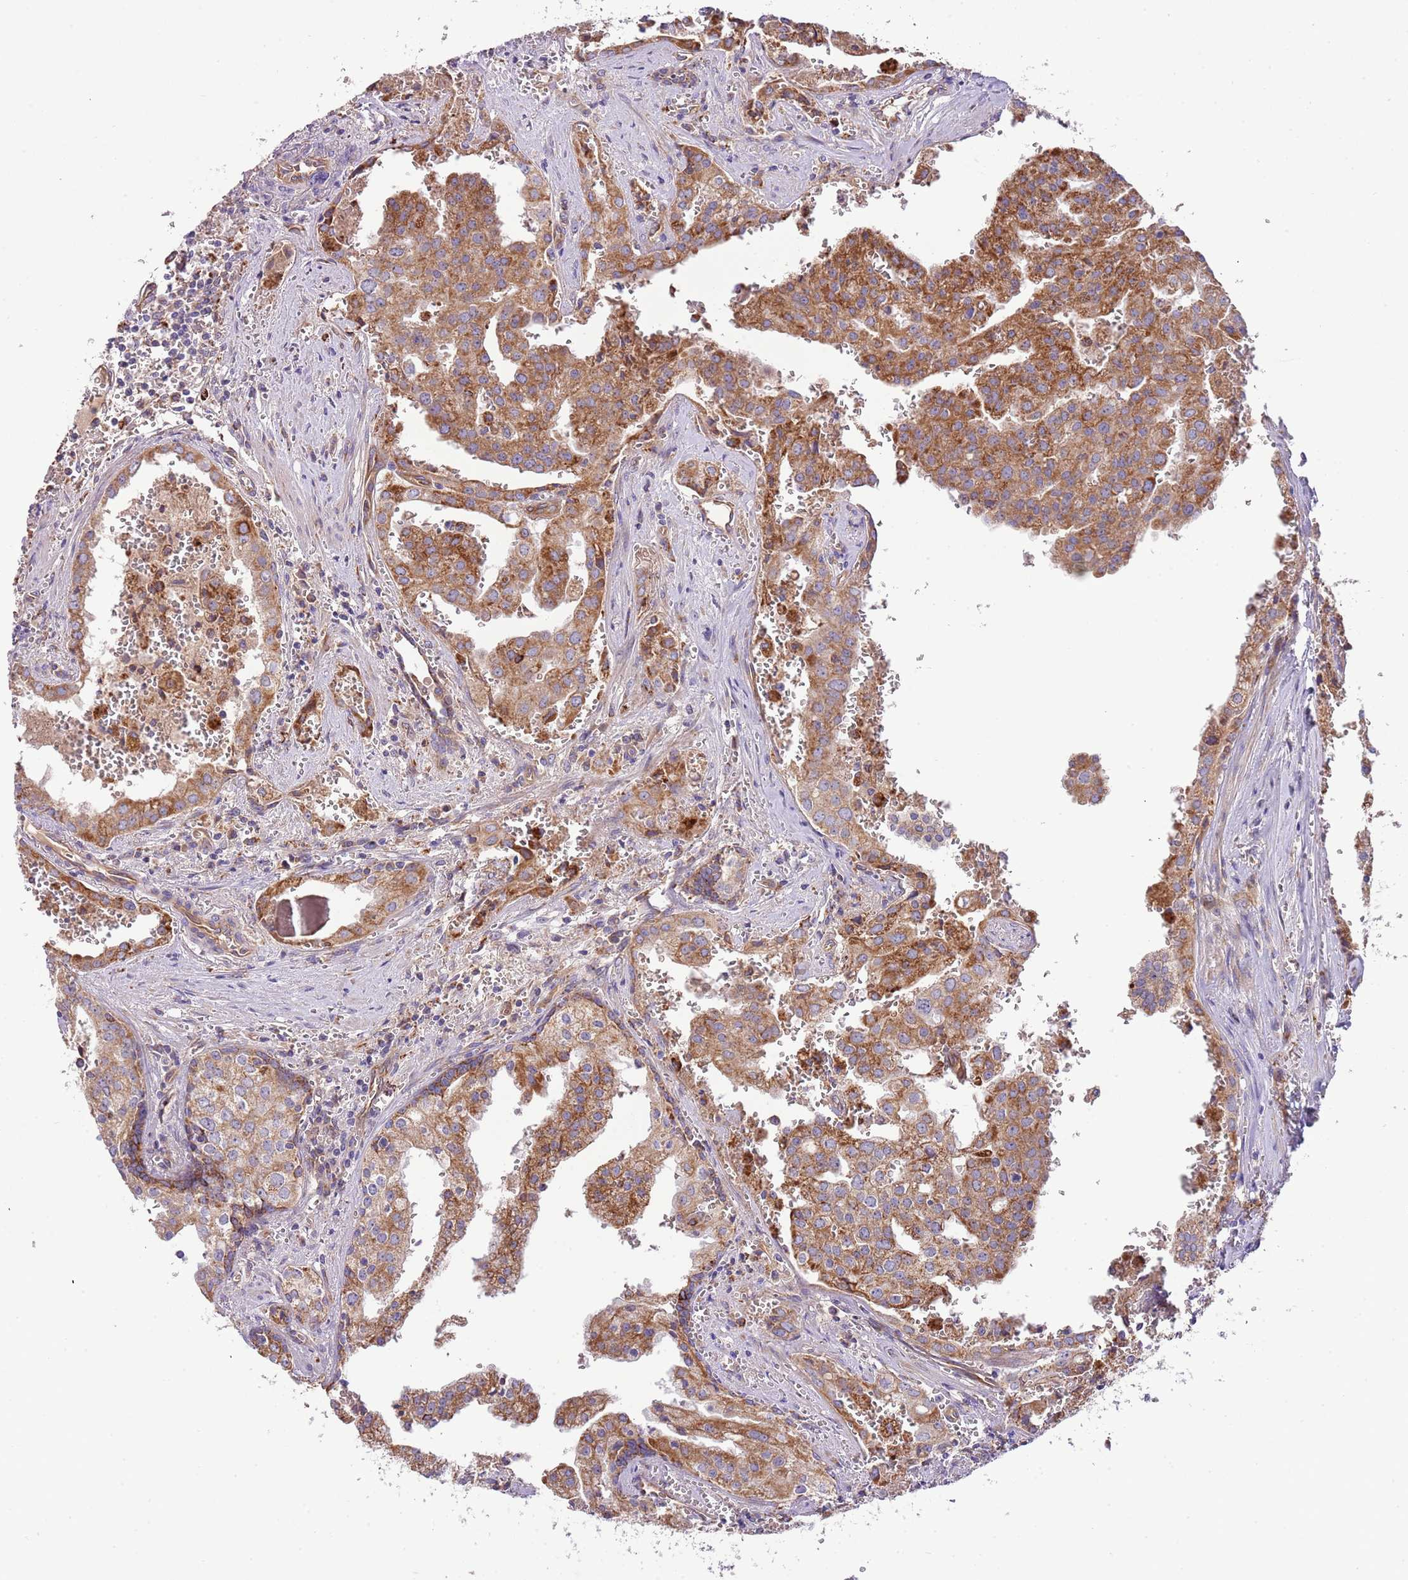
{"staining": {"intensity": "strong", "quantity": ">75%", "location": "cytoplasmic/membranous"}, "tissue": "prostate cancer", "cell_type": "Tumor cells", "image_type": "cancer", "snomed": [{"axis": "morphology", "description": "Adenocarcinoma, High grade"}, {"axis": "topography", "description": "Prostate"}], "caption": "Approximately >75% of tumor cells in high-grade adenocarcinoma (prostate) display strong cytoplasmic/membranous protein staining as visualized by brown immunohistochemical staining.", "gene": "DOCK6", "patient": {"sex": "male", "age": 68}}